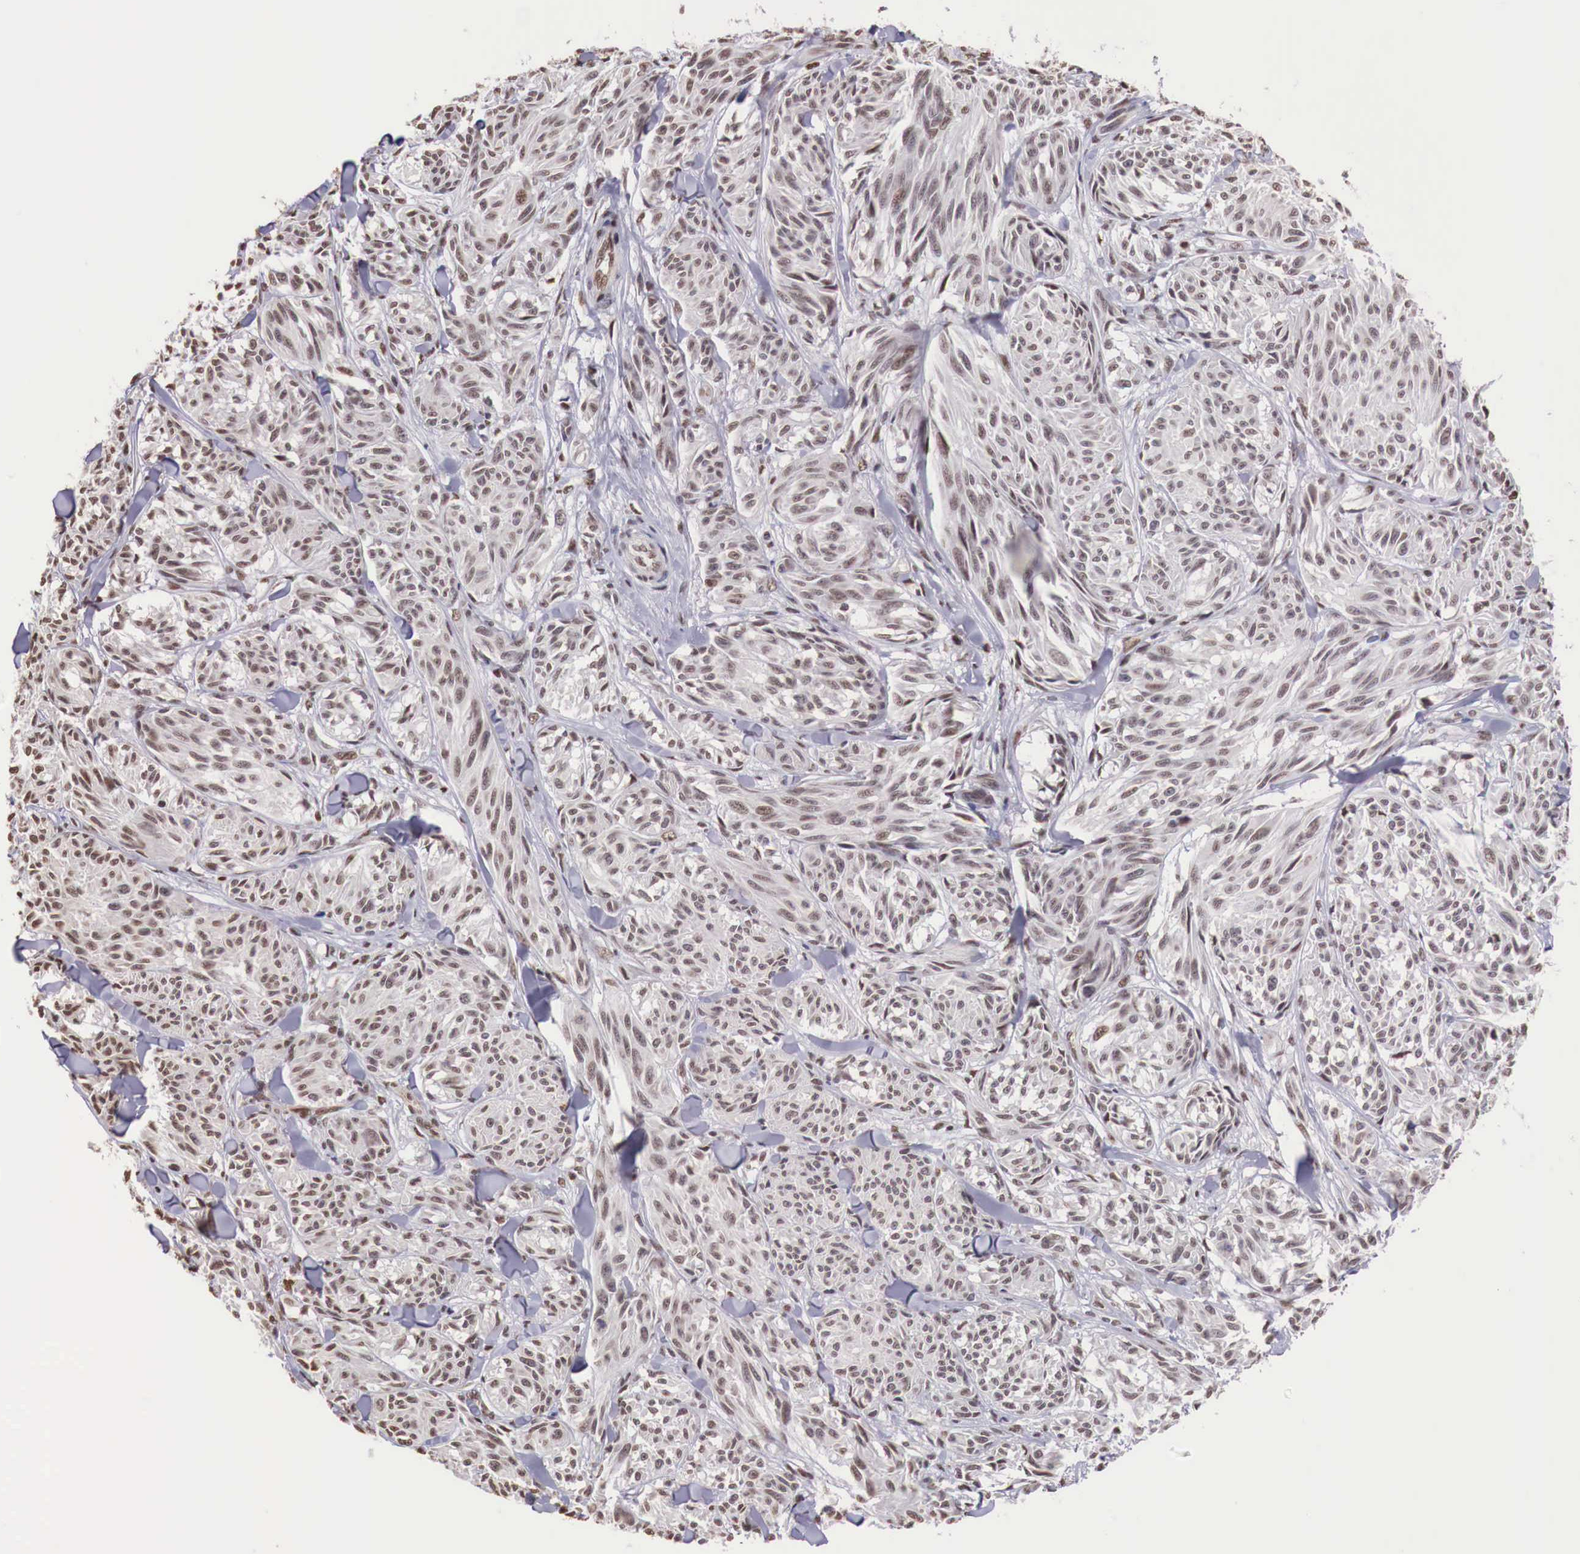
{"staining": {"intensity": "moderate", "quantity": ">75%", "location": "cytoplasmic/membranous,nuclear"}, "tissue": "melanoma", "cell_type": "Tumor cells", "image_type": "cancer", "snomed": [{"axis": "morphology", "description": "Malignant melanoma, NOS"}, {"axis": "topography", "description": "Skin"}], "caption": "Melanoma stained with a brown dye displays moderate cytoplasmic/membranous and nuclear positive staining in about >75% of tumor cells.", "gene": "FOXP2", "patient": {"sex": "male", "age": 54}}